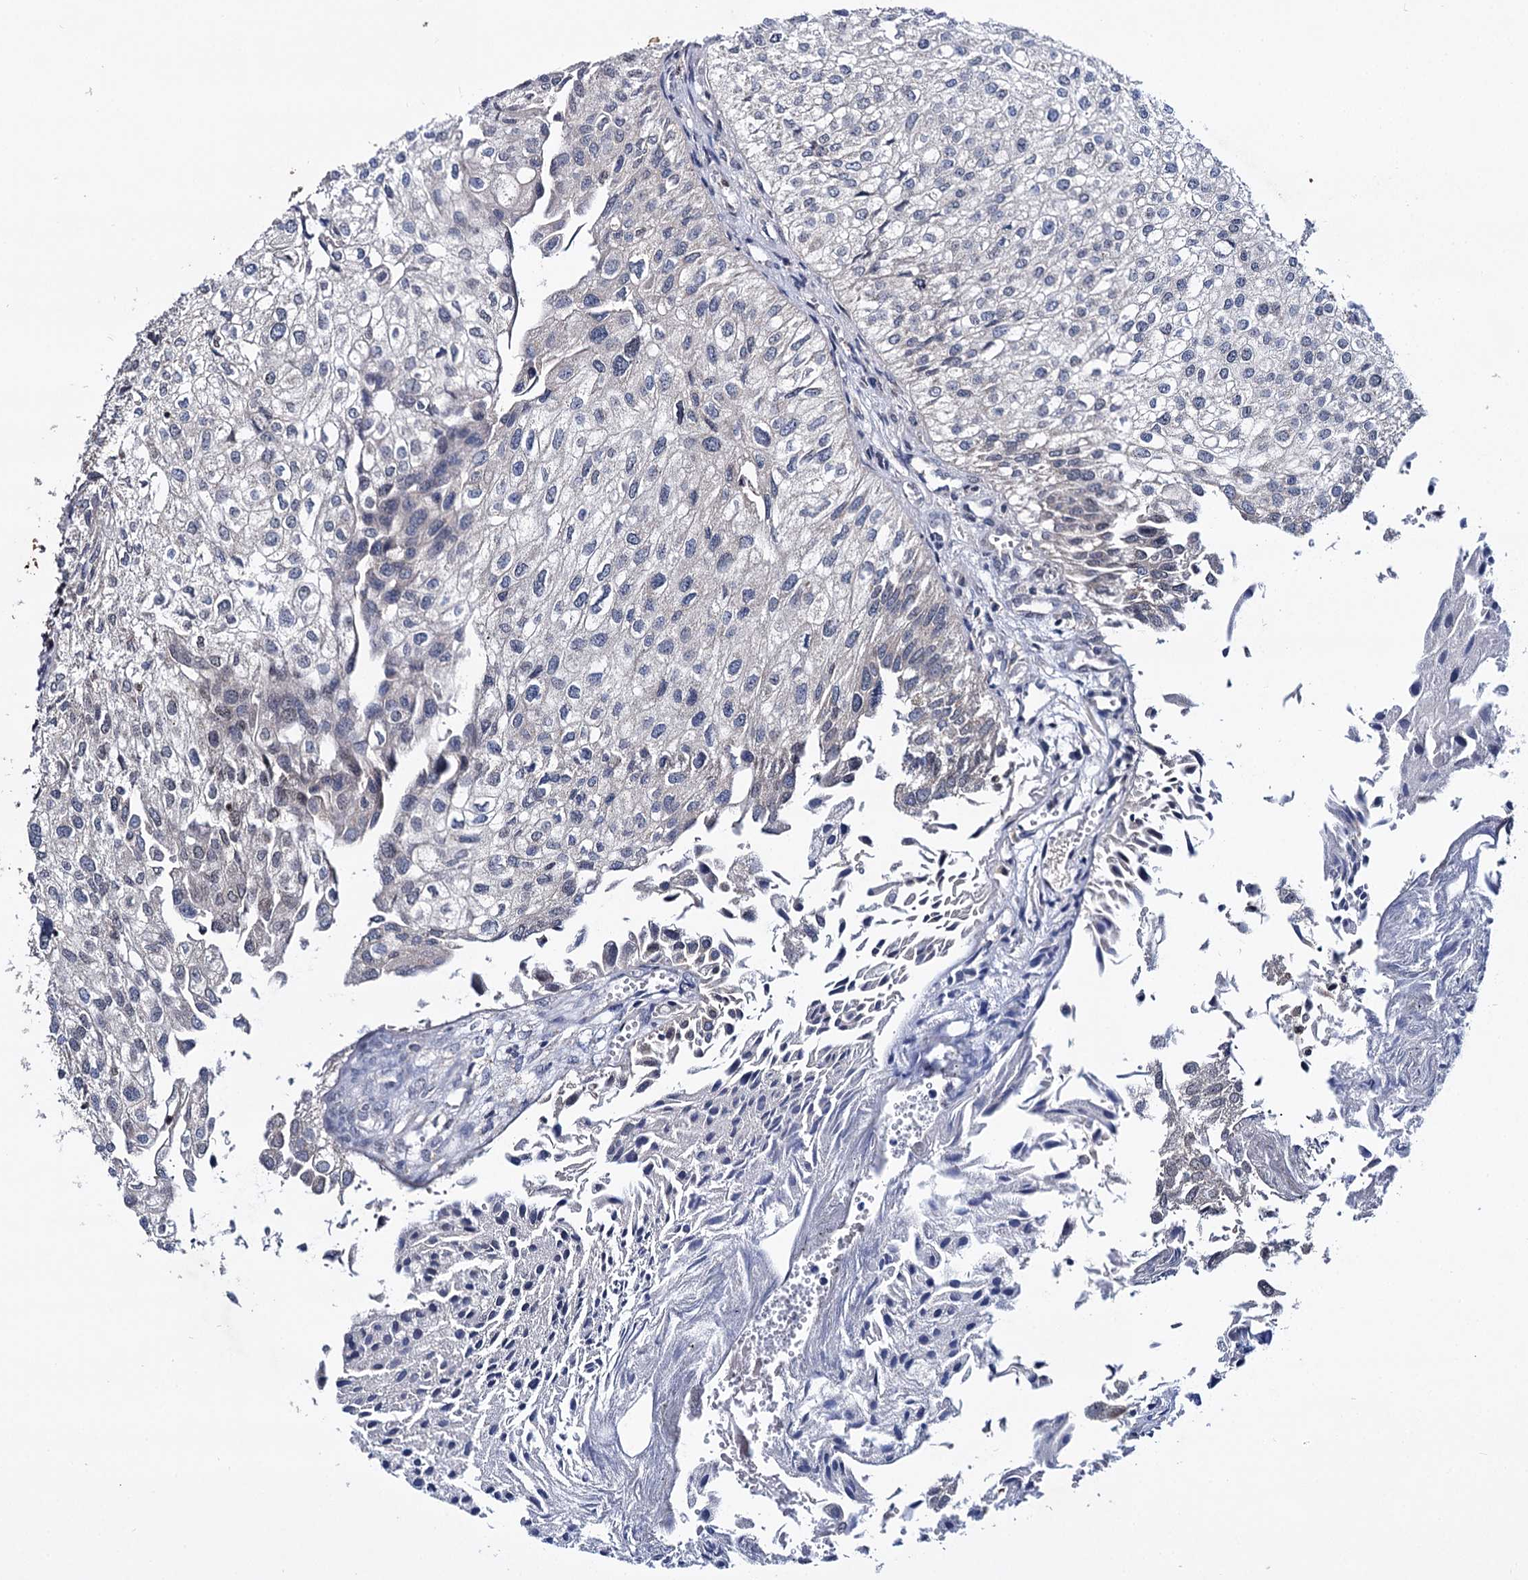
{"staining": {"intensity": "negative", "quantity": "none", "location": "none"}, "tissue": "urothelial cancer", "cell_type": "Tumor cells", "image_type": "cancer", "snomed": [{"axis": "morphology", "description": "Urothelial carcinoma, Low grade"}, {"axis": "topography", "description": "Urinary bladder"}], "caption": "High magnification brightfield microscopy of urothelial cancer stained with DAB (3,3'-diaminobenzidine) (brown) and counterstained with hematoxylin (blue): tumor cells show no significant positivity.", "gene": "SMCHD1", "patient": {"sex": "female", "age": 89}}